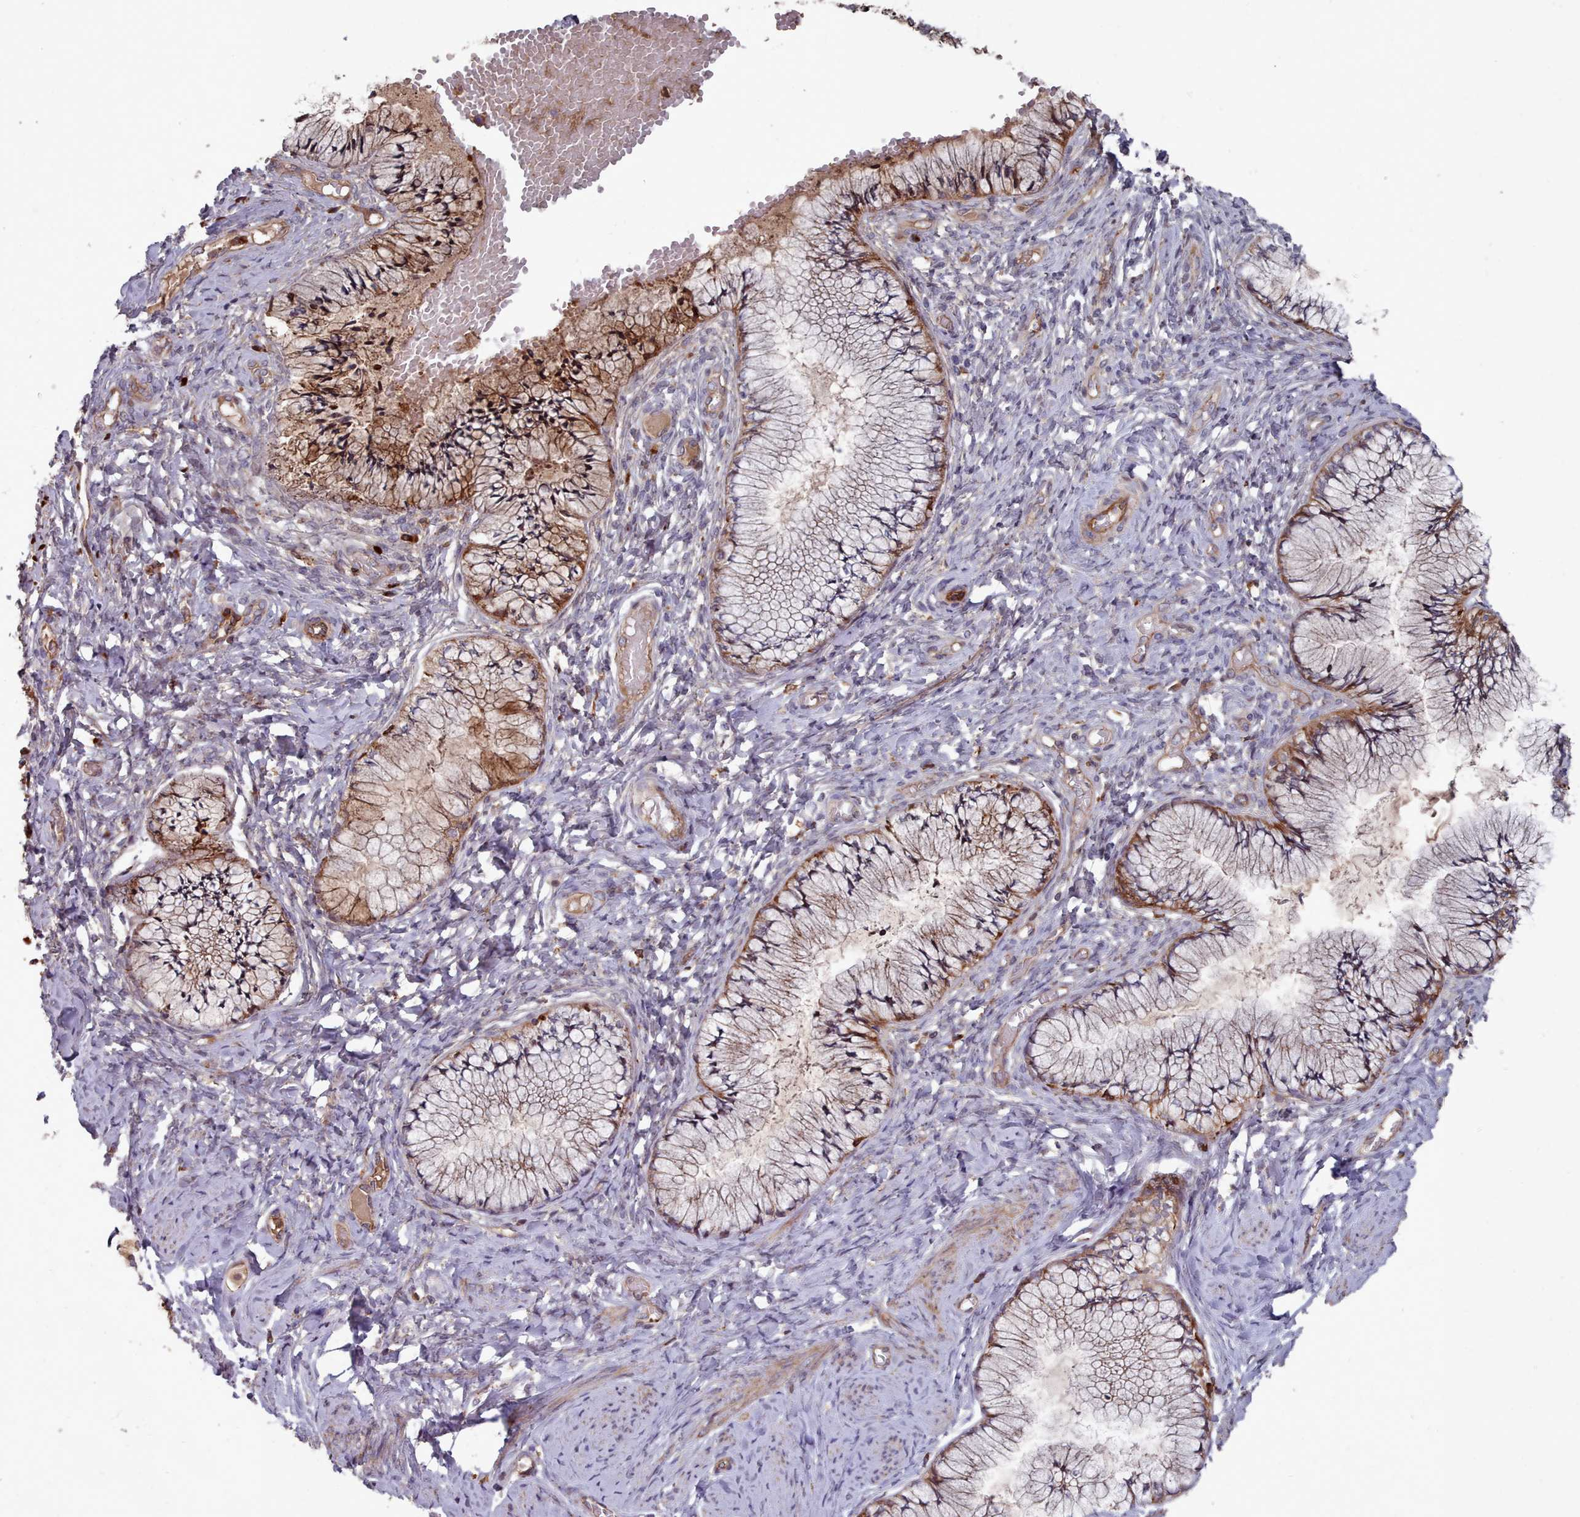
{"staining": {"intensity": "strong", "quantity": "25%-75%", "location": "cytoplasmic/membranous"}, "tissue": "cervix", "cell_type": "Glandular cells", "image_type": "normal", "snomed": [{"axis": "morphology", "description": "Normal tissue, NOS"}, {"axis": "topography", "description": "Cervix"}], "caption": "Immunohistochemistry (IHC) staining of unremarkable cervix, which exhibits high levels of strong cytoplasmic/membranous staining in approximately 25%-75% of glandular cells indicating strong cytoplasmic/membranous protein staining. The staining was performed using DAB (3,3'-diaminobenzidine) (brown) for protein detection and nuclei were counterstained in hematoxylin (blue).", "gene": "THSD7B", "patient": {"sex": "female", "age": 42}}